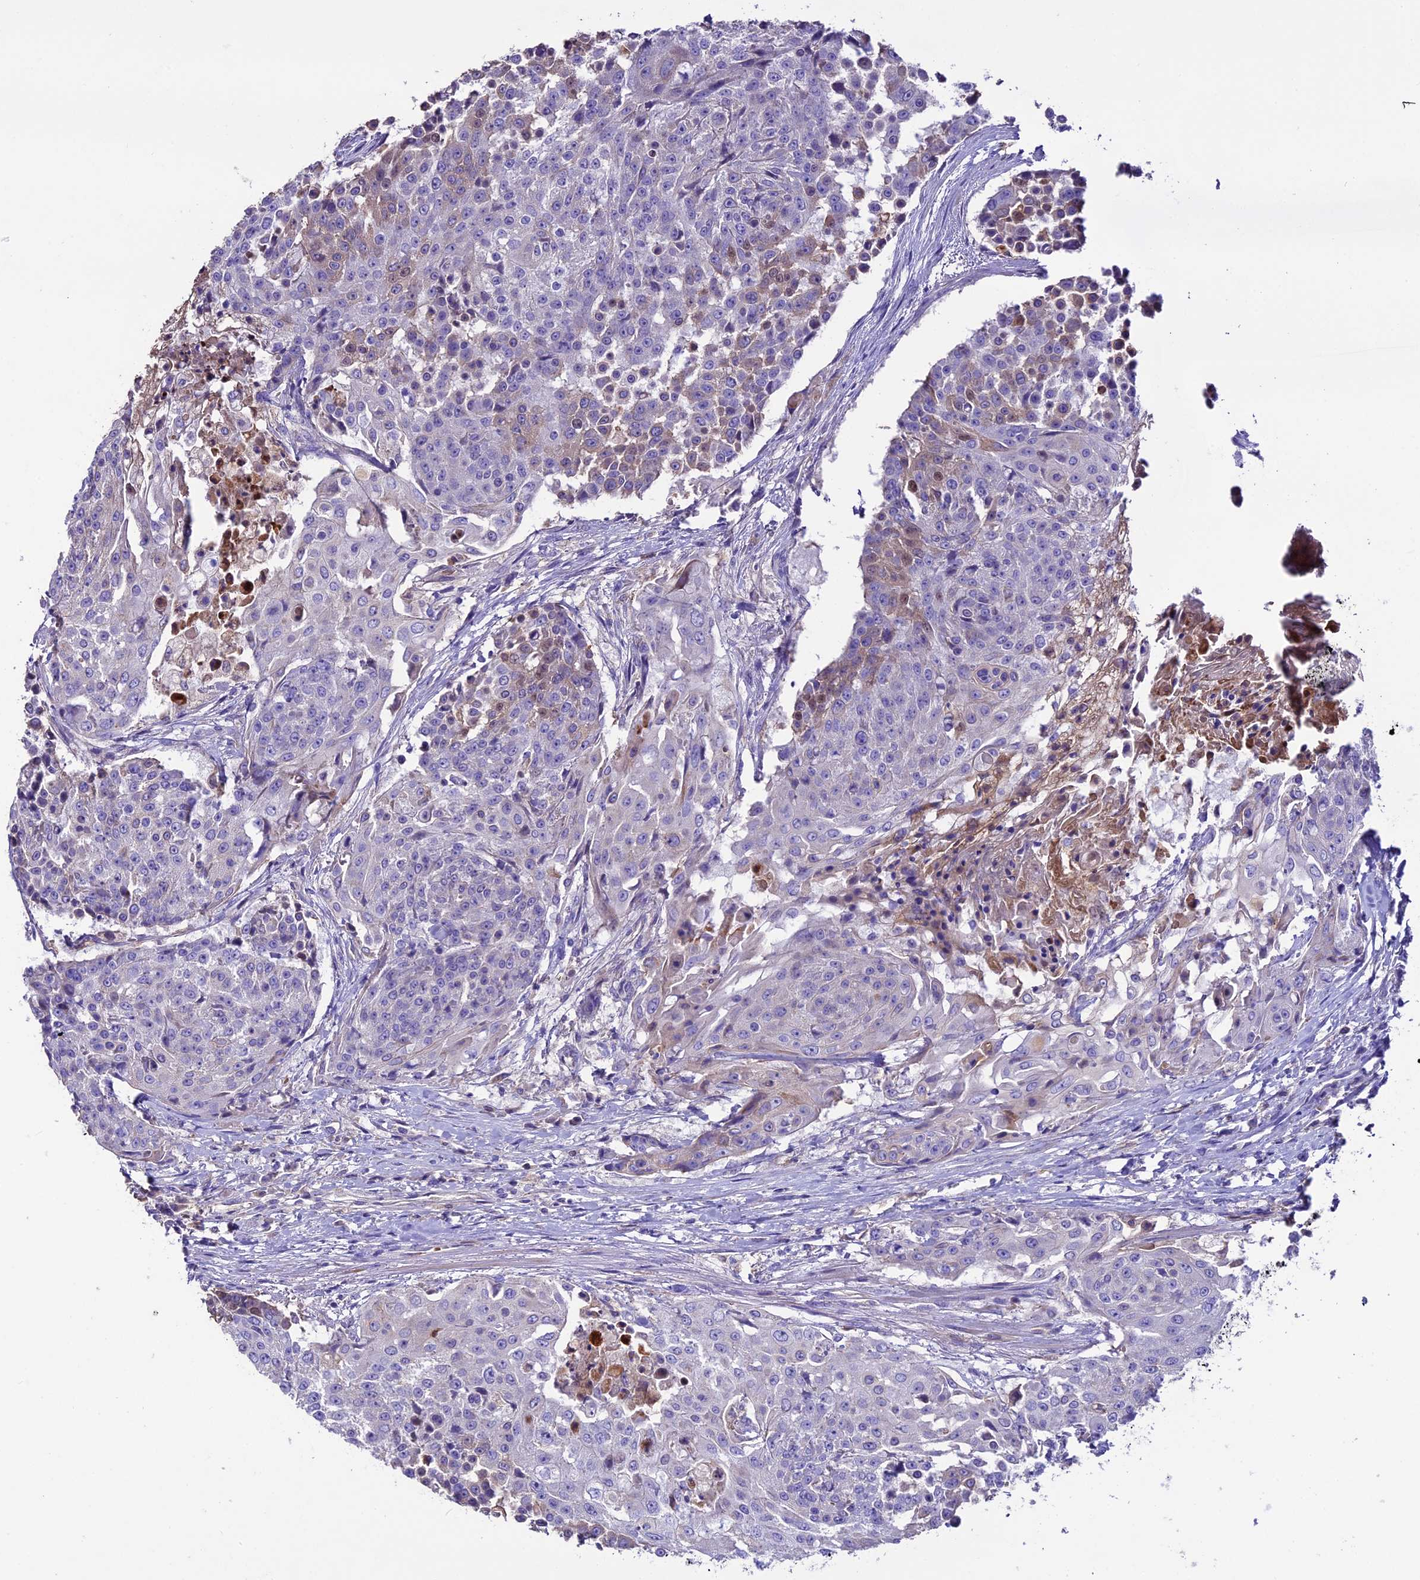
{"staining": {"intensity": "weak", "quantity": "<25%", "location": "cytoplasmic/membranous"}, "tissue": "urothelial cancer", "cell_type": "Tumor cells", "image_type": "cancer", "snomed": [{"axis": "morphology", "description": "Urothelial carcinoma, High grade"}, {"axis": "topography", "description": "Urinary bladder"}], "caption": "There is no significant expression in tumor cells of urothelial carcinoma (high-grade).", "gene": "TCP11L2", "patient": {"sex": "female", "age": 63}}